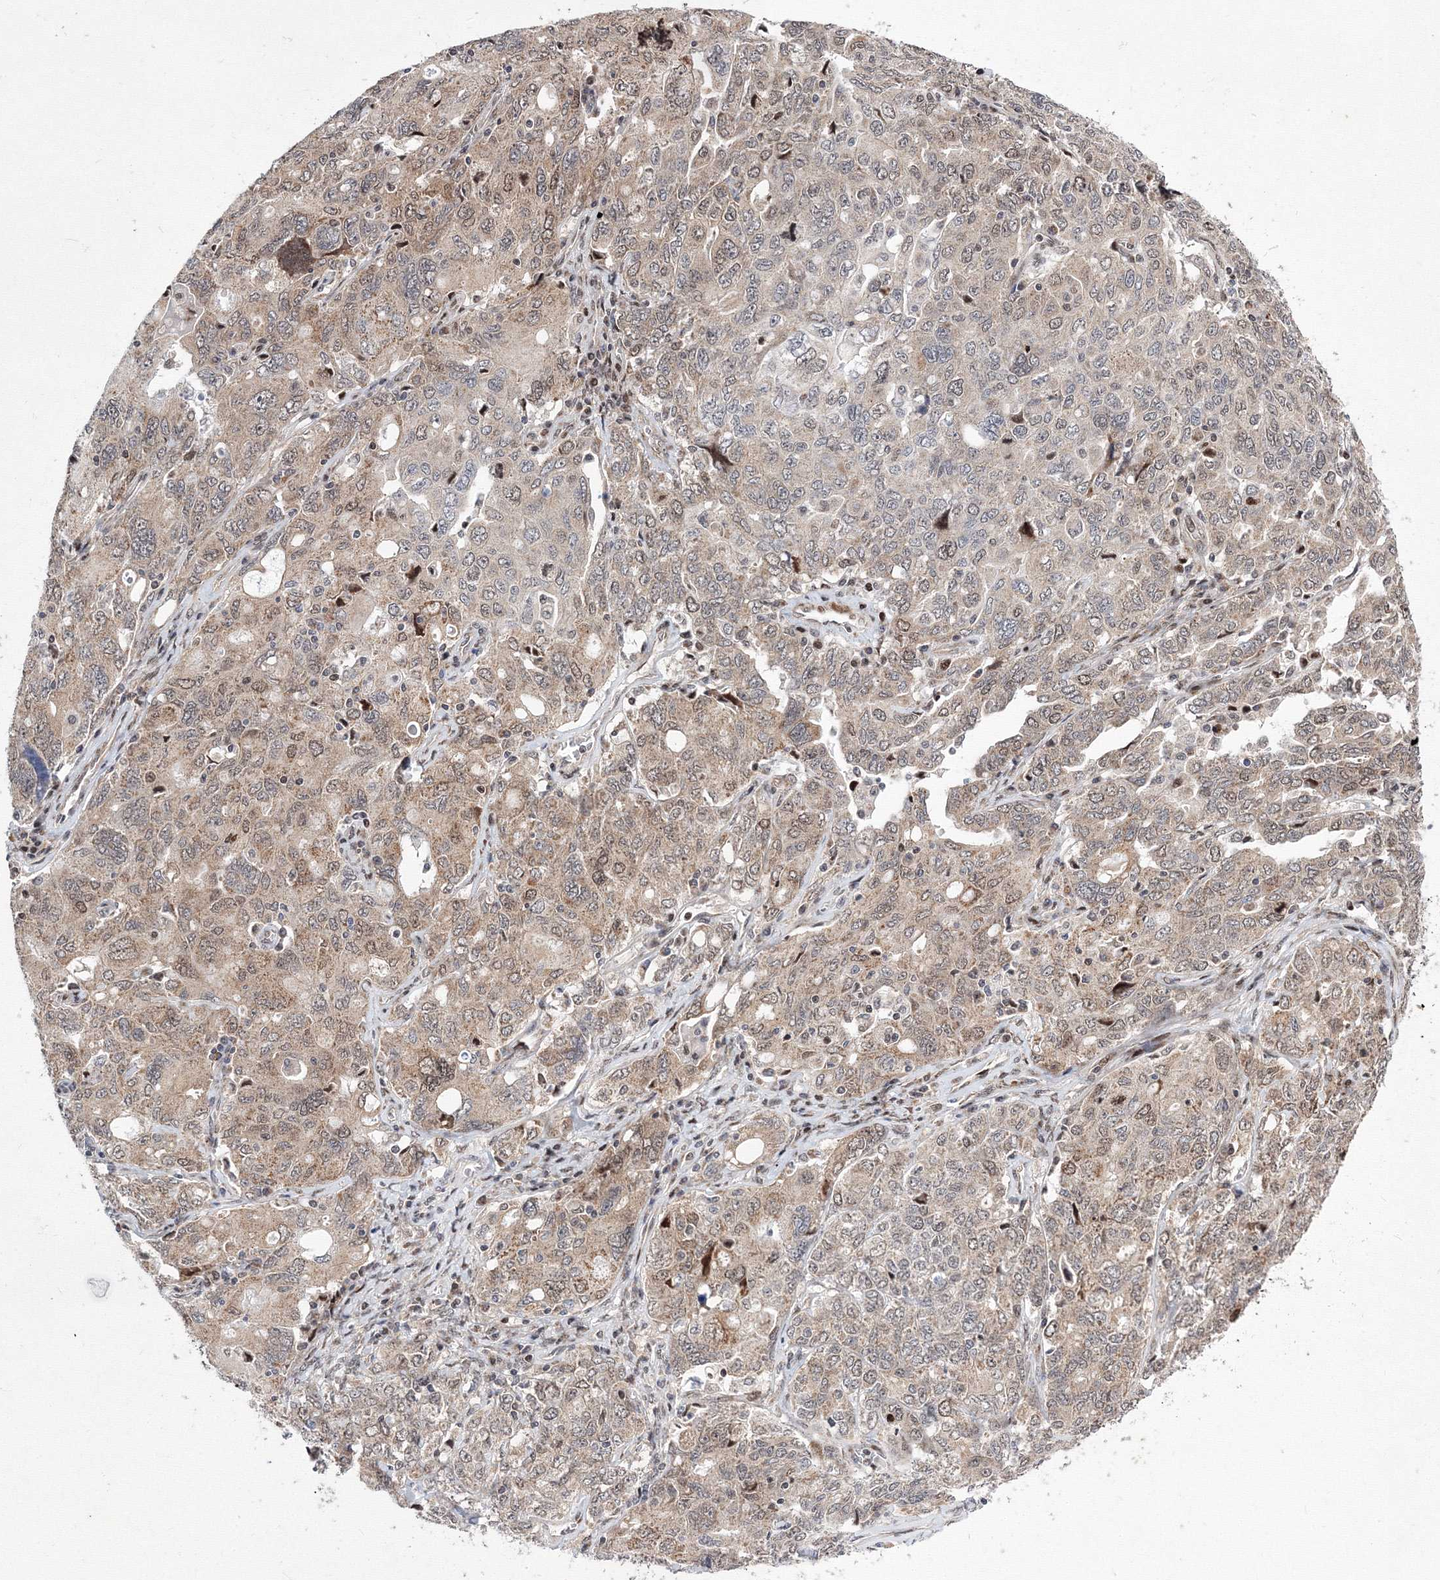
{"staining": {"intensity": "moderate", "quantity": ">75%", "location": "cytoplasmic/membranous,nuclear"}, "tissue": "ovarian cancer", "cell_type": "Tumor cells", "image_type": "cancer", "snomed": [{"axis": "morphology", "description": "Carcinoma, endometroid"}, {"axis": "topography", "description": "Ovary"}], "caption": "Human endometroid carcinoma (ovarian) stained with a brown dye displays moderate cytoplasmic/membranous and nuclear positive staining in approximately >75% of tumor cells.", "gene": "GPN1", "patient": {"sex": "female", "age": 62}}